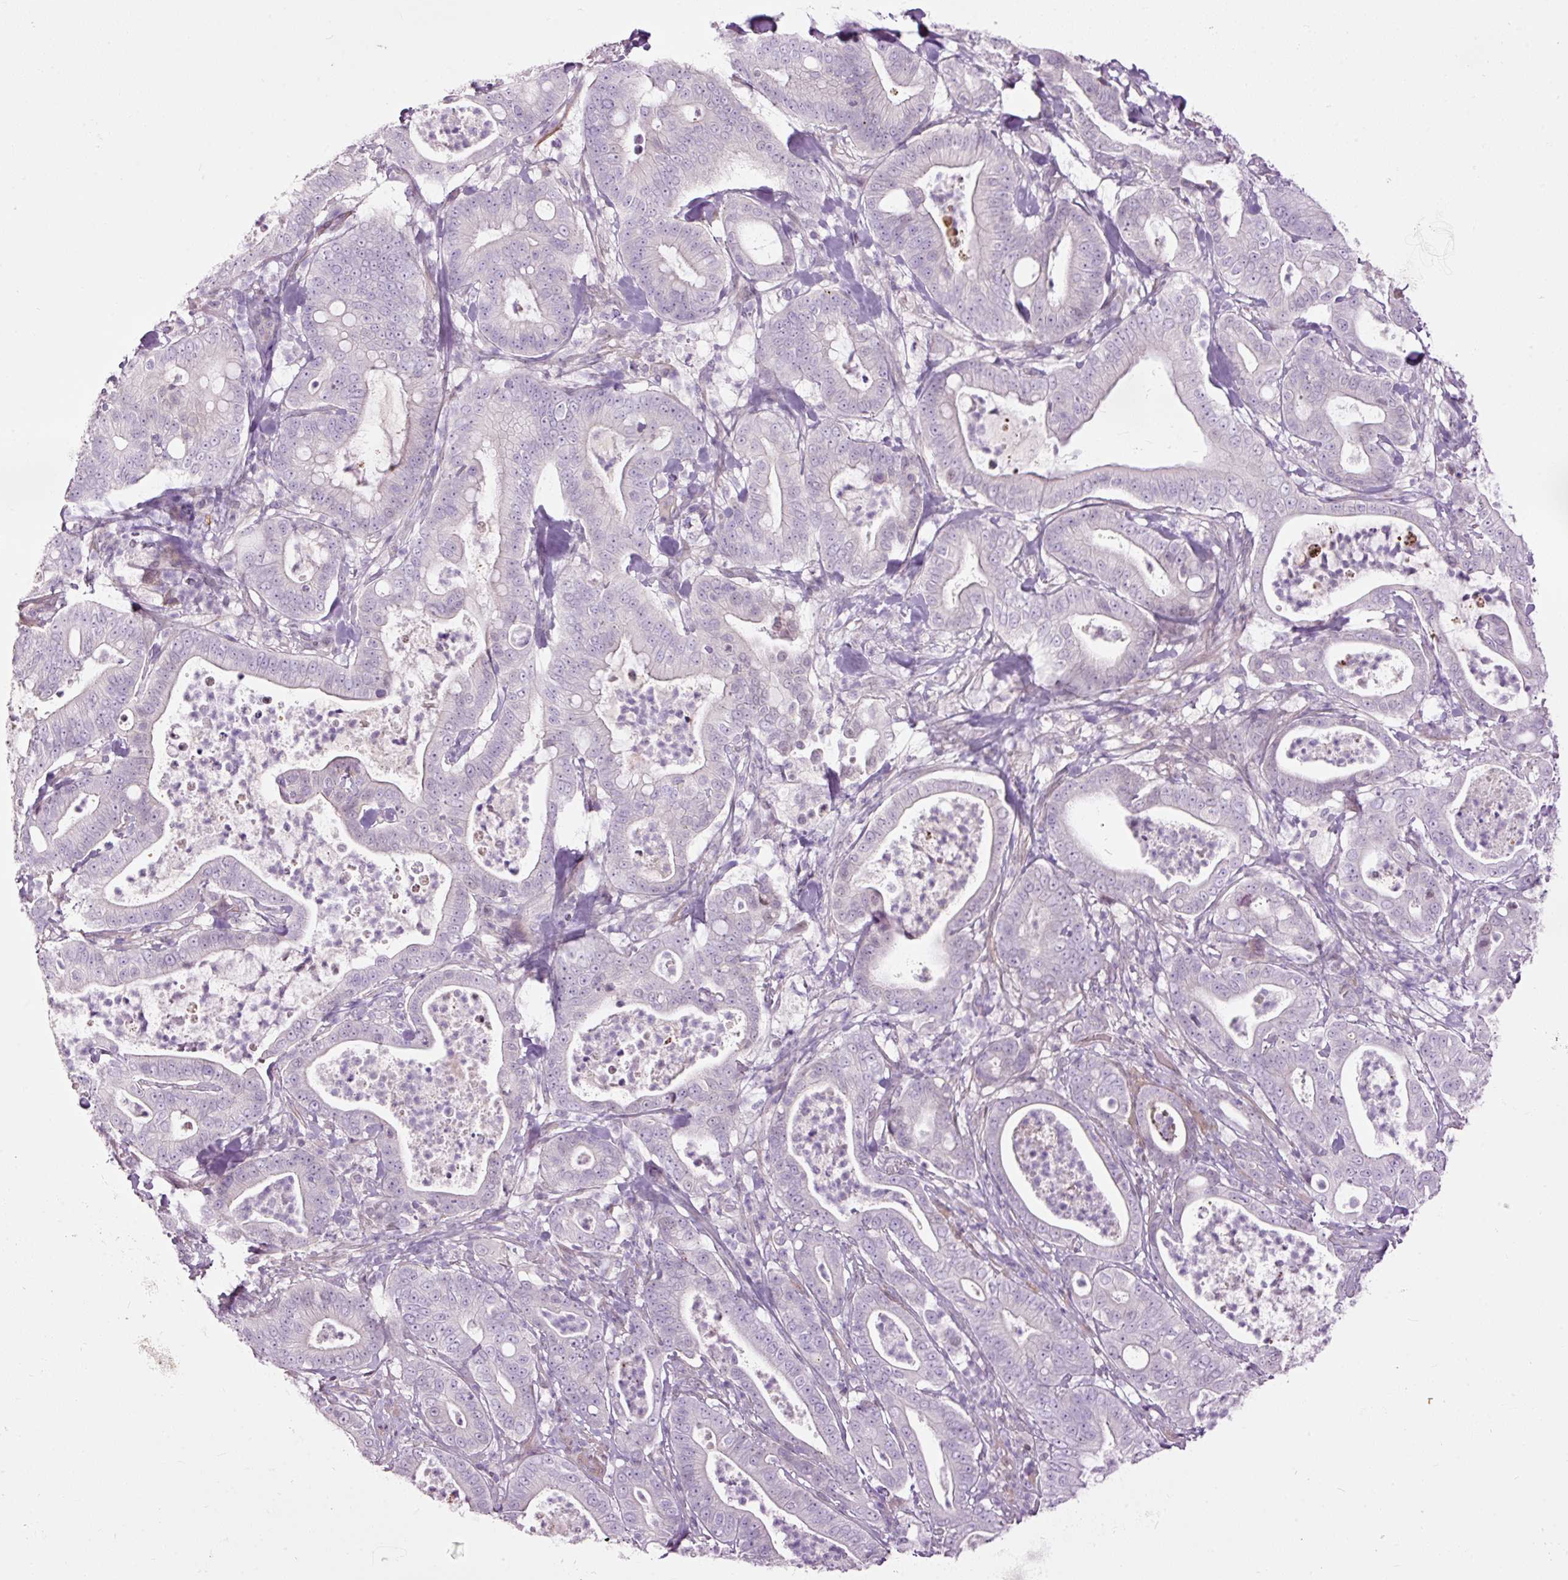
{"staining": {"intensity": "negative", "quantity": "none", "location": "none"}, "tissue": "pancreatic cancer", "cell_type": "Tumor cells", "image_type": "cancer", "snomed": [{"axis": "morphology", "description": "Adenocarcinoma, NOS"}, {"axis": "topography", "description": "Pancreas"}], "caption": "Pancreatic cancer was stained to show a protein in brown. There is no significant expression in tumor cells.", "gene": "FCRL4", "patient": {"sex": "male", "age": 71}}